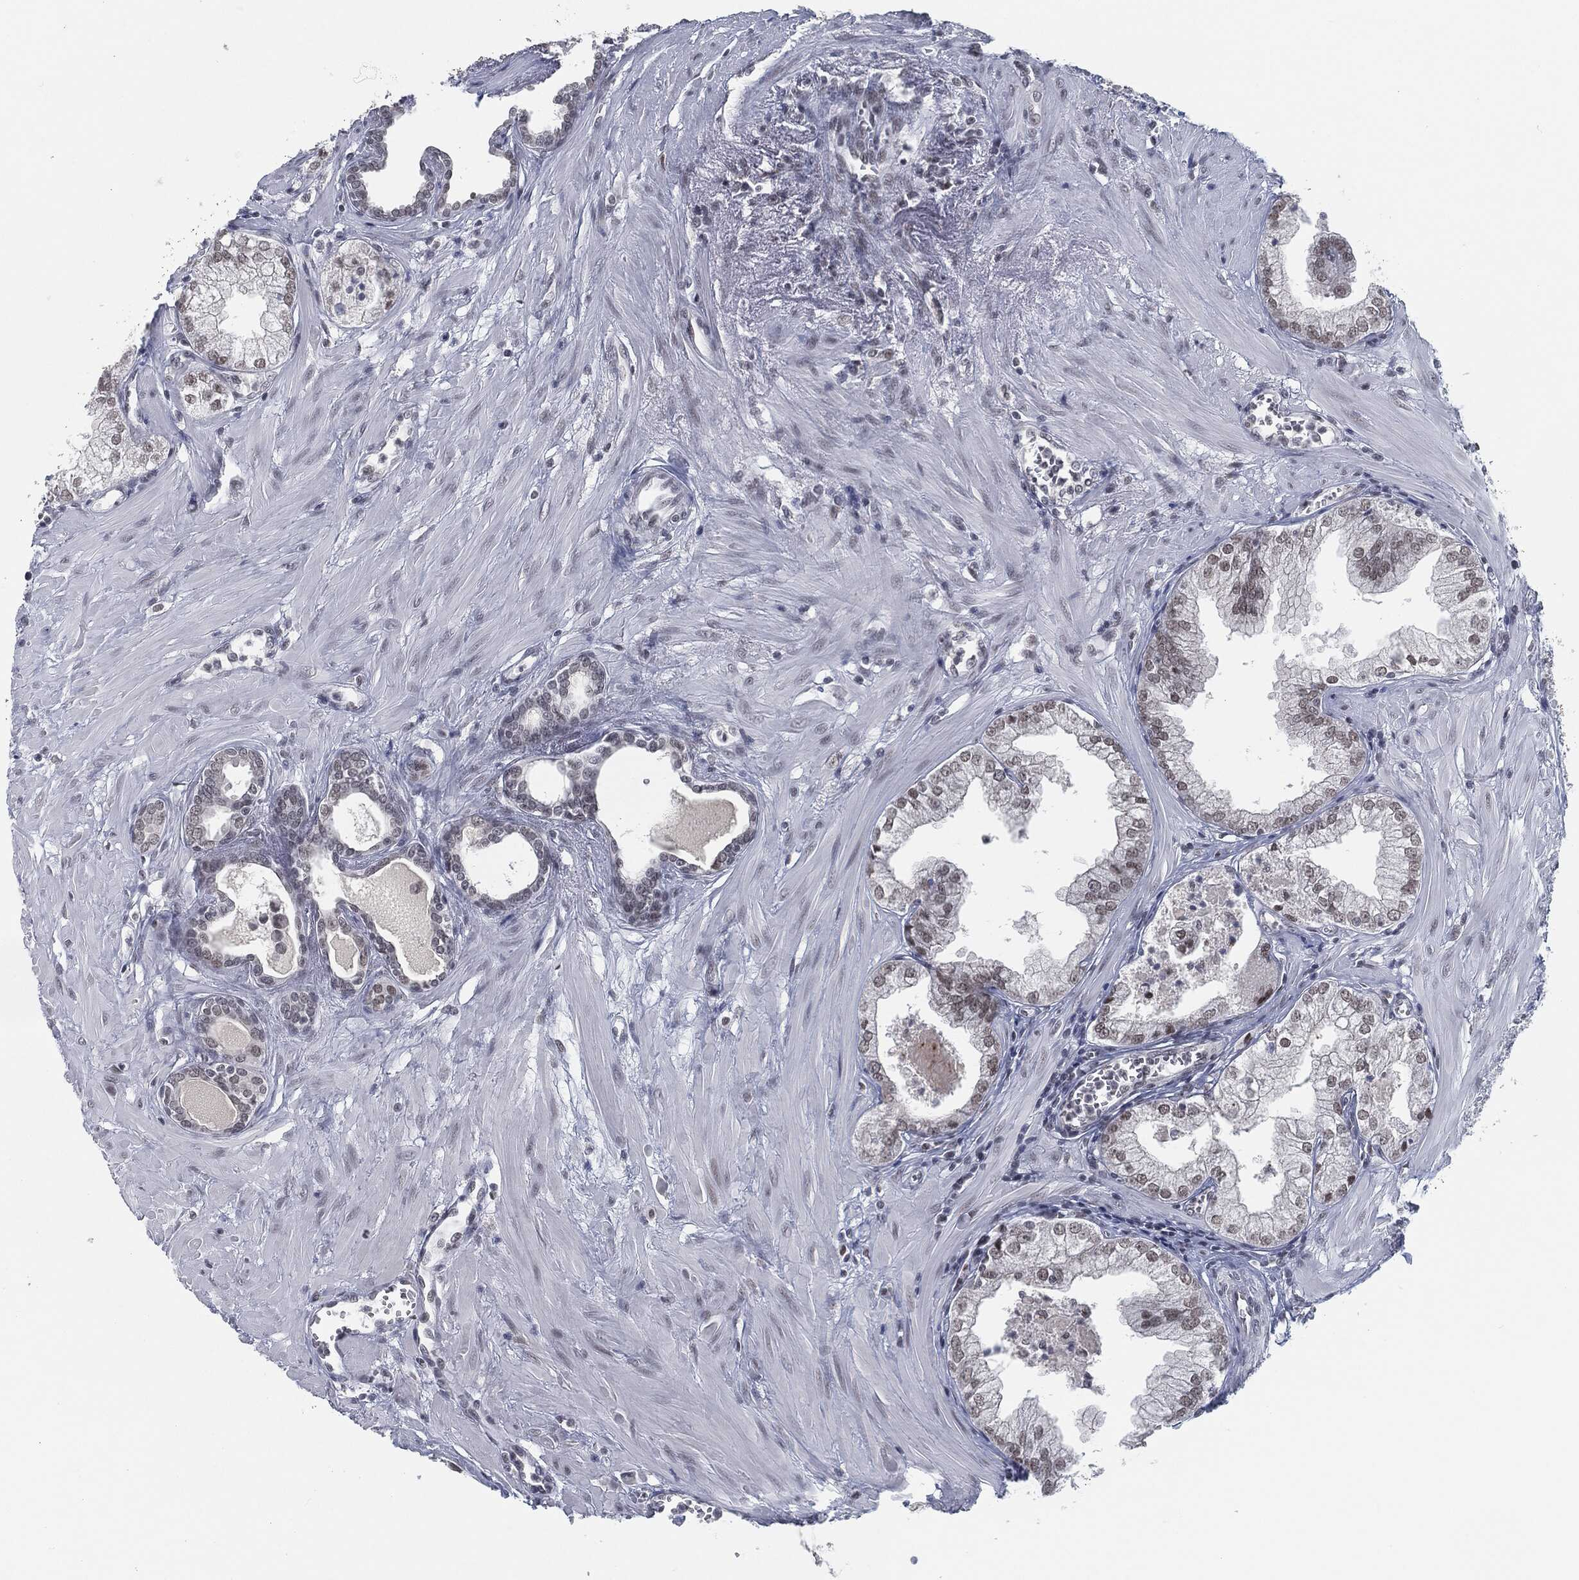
{"staining": {"intensity": "weak", "quantity": "25%-75%", "location": "nuclear"}, "tissue": "prostate cancer", "cell_type": "Tumor cells", "image_type": "cancer", "snomed": [{"axis": "morphology", "description": "Adenocarcinoma, NOS"}, {"axis": "topography", "description": "Prostate and seminal vesicle, NOS"}, {"axis": "topography", "description": "Prostate"}], "caption": "Immunohistochemical staining of prostate adenocarcinoma reveals low levels of weak nuclear staining in approximately 25%-75% of tumor cells.", "gene": "ANXA1", "patient": {"sex": "male", "age": 79}}